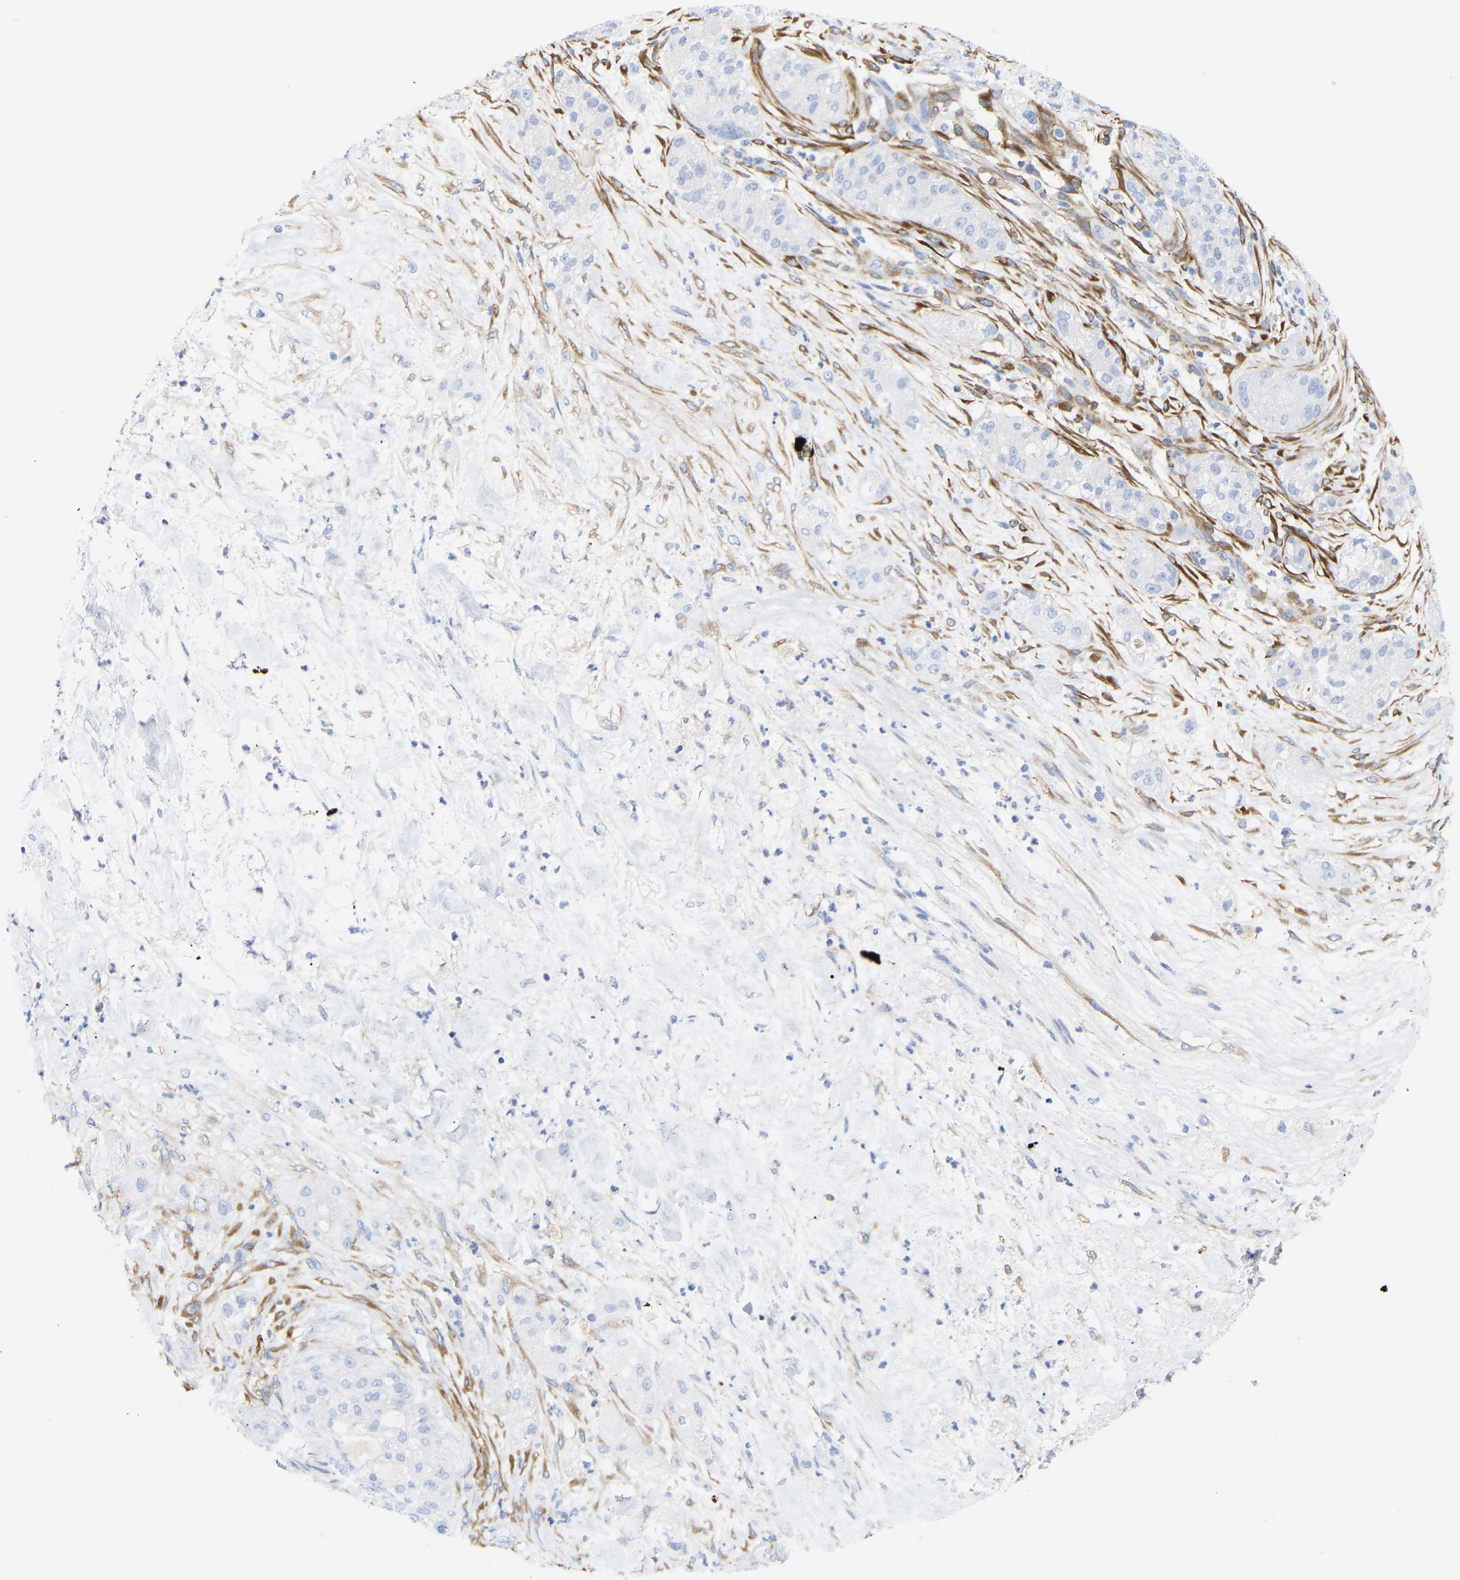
{"staining": {"intensity": "negative", "quantity": "none", "location": "none"}, "tissue": "pancreatic cancer", "cell_type": "Tumor cells", "image_type": "cancer", "snomed": [{"axis": "morphology", "description": "Adenocarcinoma, NOS"}, {"axis": "topography", "description": "Pancreas"}], "caption": "A photomicrograph of pancreatic adenocarcinoma stained for a protein exhibits no brown staining in tumor cells.", "gene": "AMPH", "patient": {"sex": "female", "age": 78}}